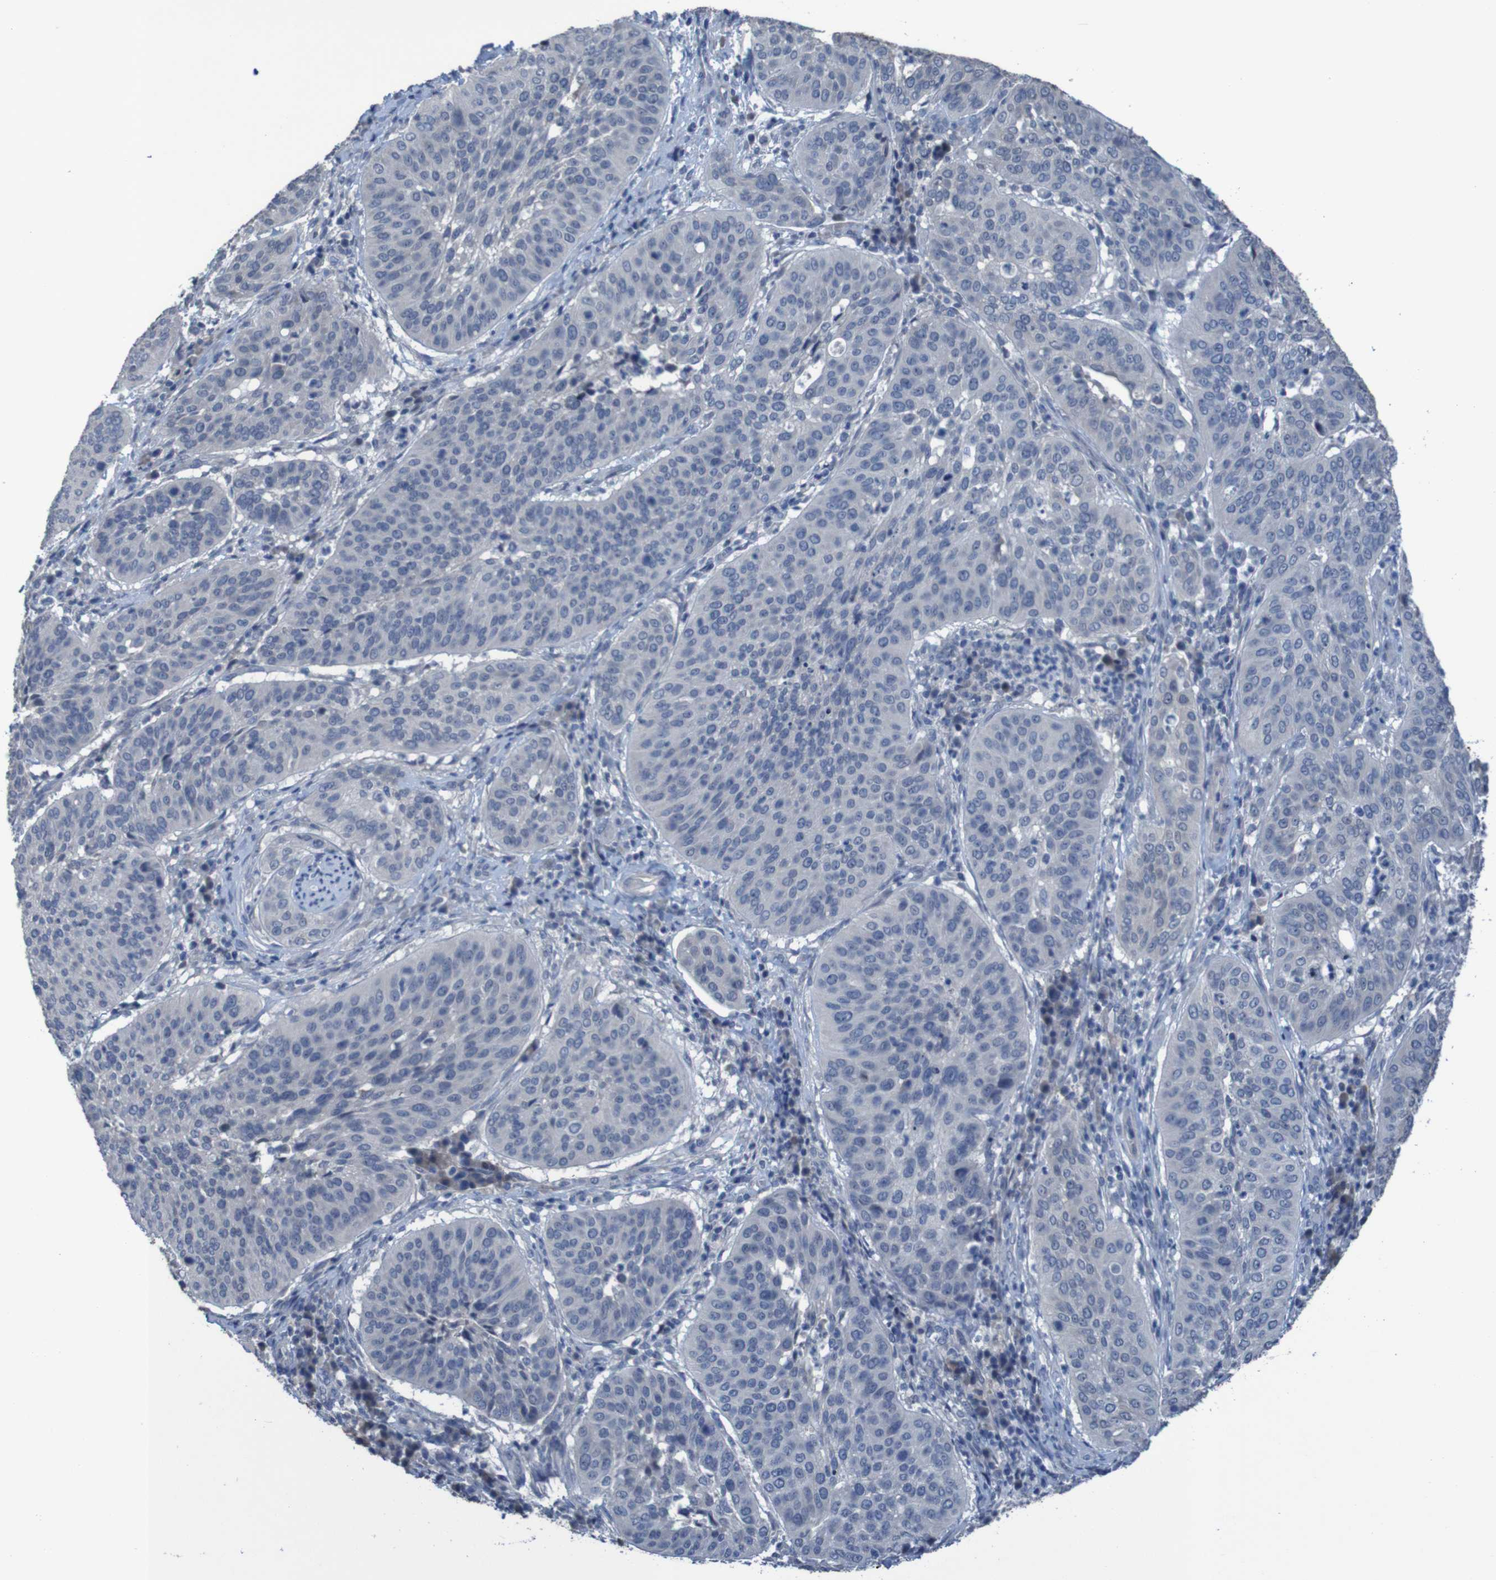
{"staining": {"intensity": "negative", "quantity": "none", "location": "none"}, "tissue": "cervical cancer", "cell_type": "Tumor cells", "image_type": "cancer", "snomed": [{"axis": "morphology", "description": "Normal tissue, NOS"}, {"axis": "morphology", "description": "Squamous cell carcinoma, NOS"}, {"axis": "topography", "description": "Cervix"}], "caption": "This is an immunohistochemistry image of human cervical squamous cell carcinoma. There is no staining in tumor cells.", "gene": "CLDN18", "patient": {"sex": "female", "age": 39}}